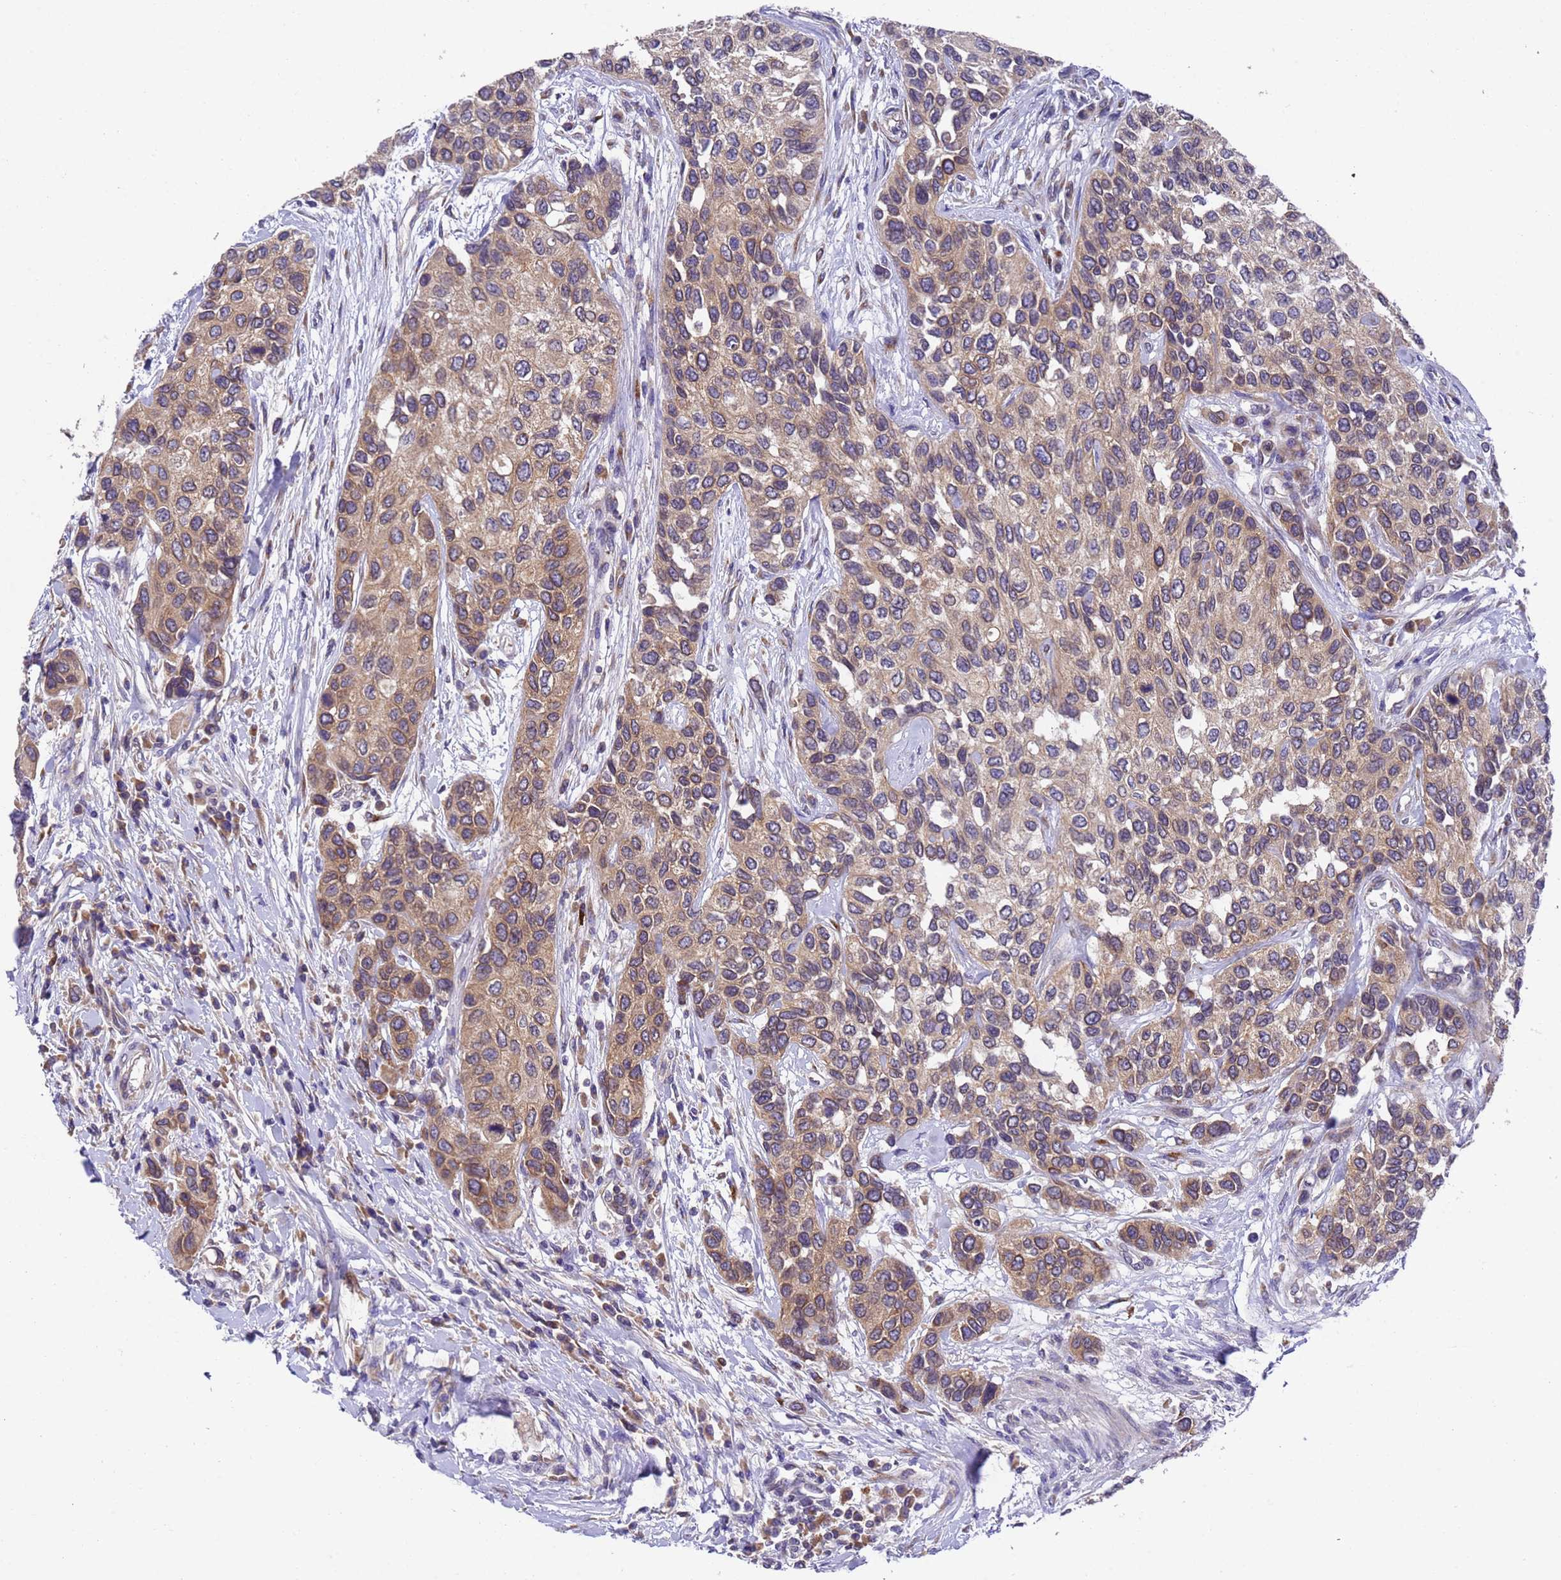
{"staining": {"intensity": "weak", "quantity": "25%-75%", "location": "cytoplasmic/membranous"}, "tissue": "urothelial cancer", "cell_type": "Tumor cells", "image_type": "cancer", "snomed": [{"axis": "morphology", "description": "Normal tissue, NOS"}, {"axis": "morphology", "description": "Urothelial carcinoma, High grade"}, {"axis": "topography", "description": "Vascular tissue"}, {"axis": "topography", "description": "Urinary bladder"}], "caption": "Weak cytoplasmic/membranous expression for a protein is present in approximately 25%-75% of tumor cells of urothelial carcinoma (high-grade) using immunohistochemistry (IHC).", "gene": "DCAF12L2", "patient": {"sex": "female", "age": 56}}